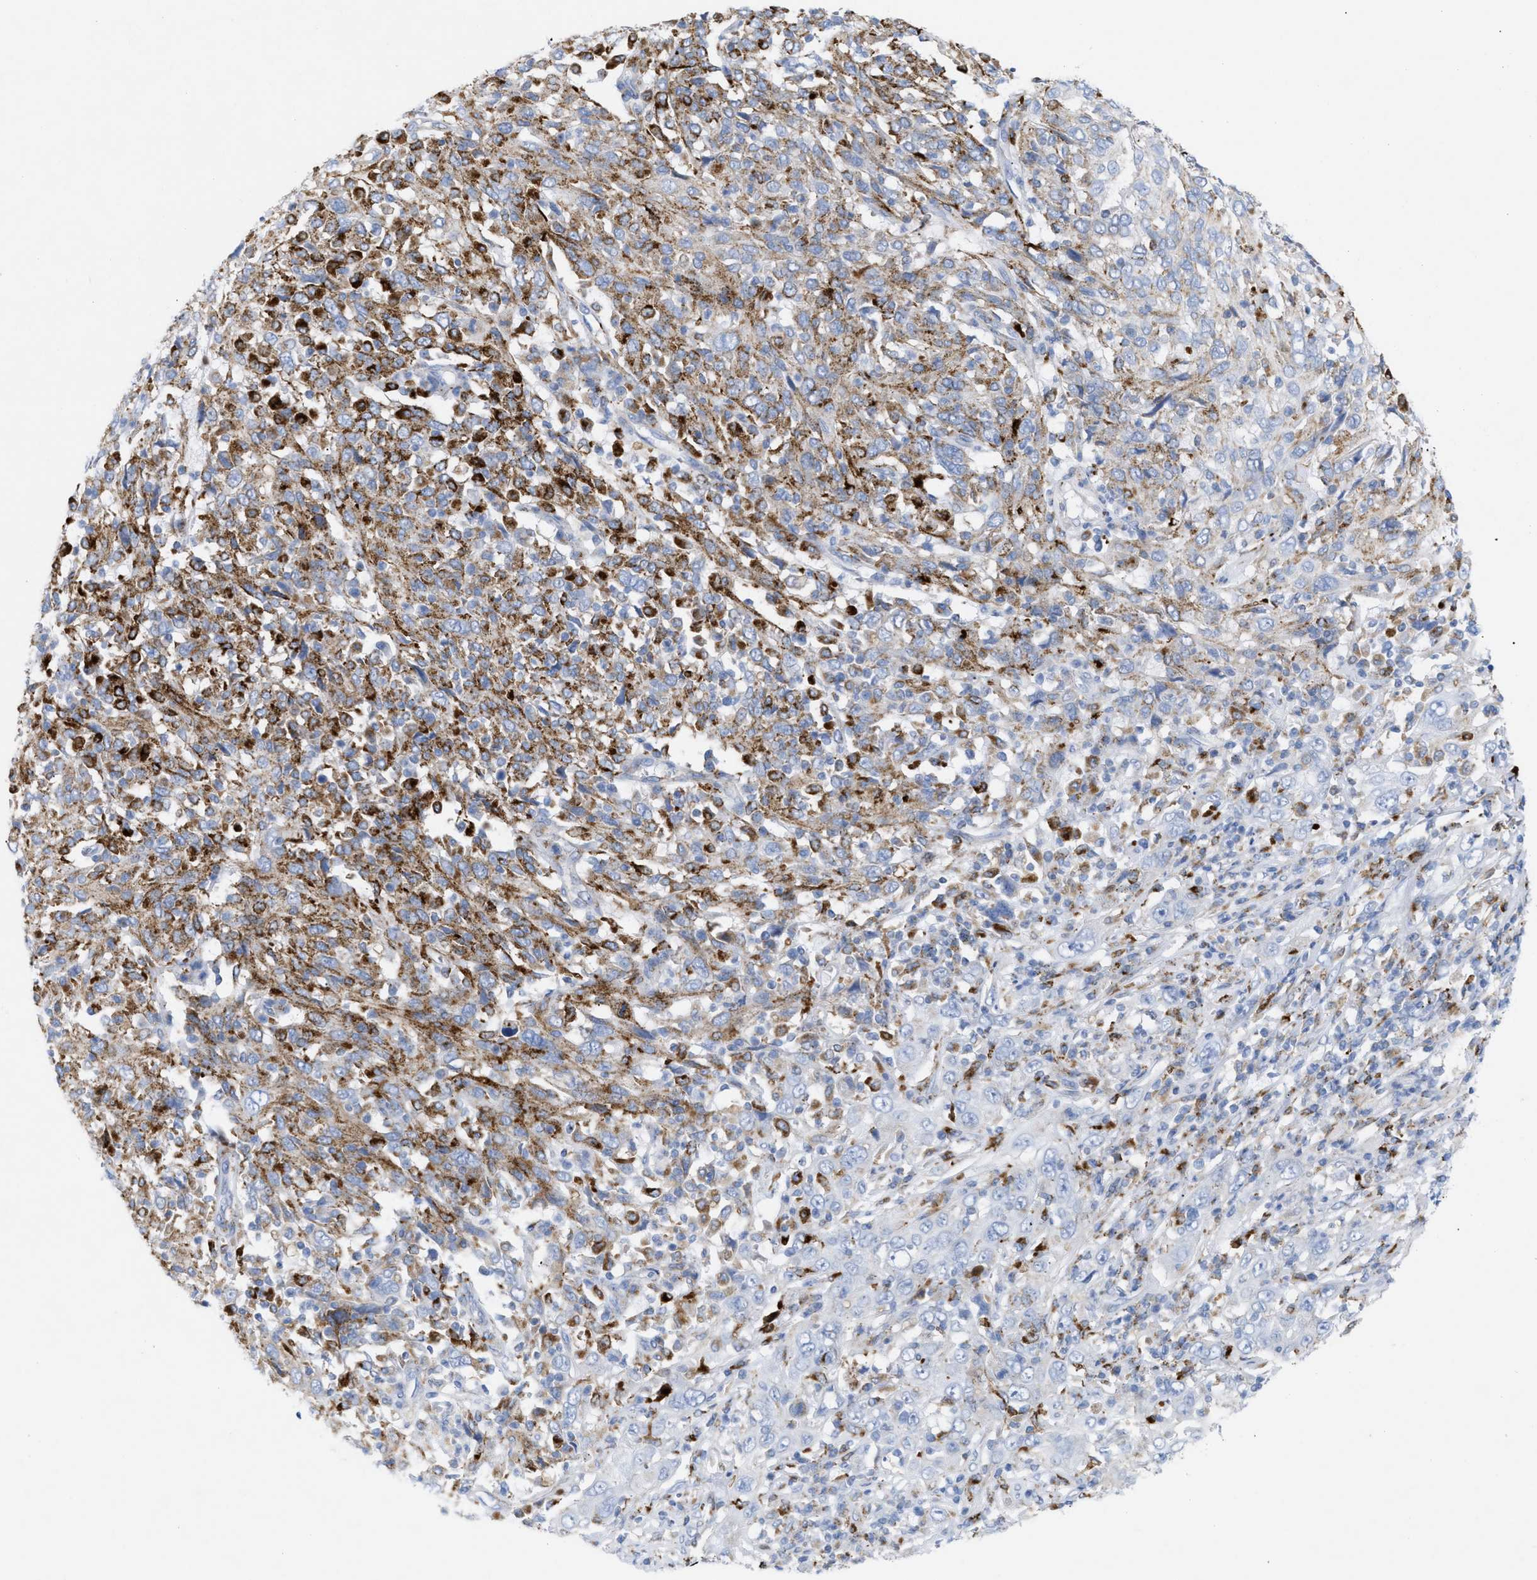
{"staining": {"intensity": "moderate", "quantity": "25%-75%", "location": "cytoplasmic/membranous"}, "tissue": "cervical cancer", "cell_type": "Tumor cells", "image_type": "cancer", "snomed": [{"axis": "morphology", "description": "Squamous cell carcinoma, NOS"}, {"axis": "topography", "description": "Cervix"}], "caption": "Protein expression analysis of human squamous cell carcinoma (cervical) reveals moderate cytoplasmic/membranous expression in about 25%-75% of tumor cells.", "gene": "DRAM2", "patient": {"sex": "female", "age": 46}}